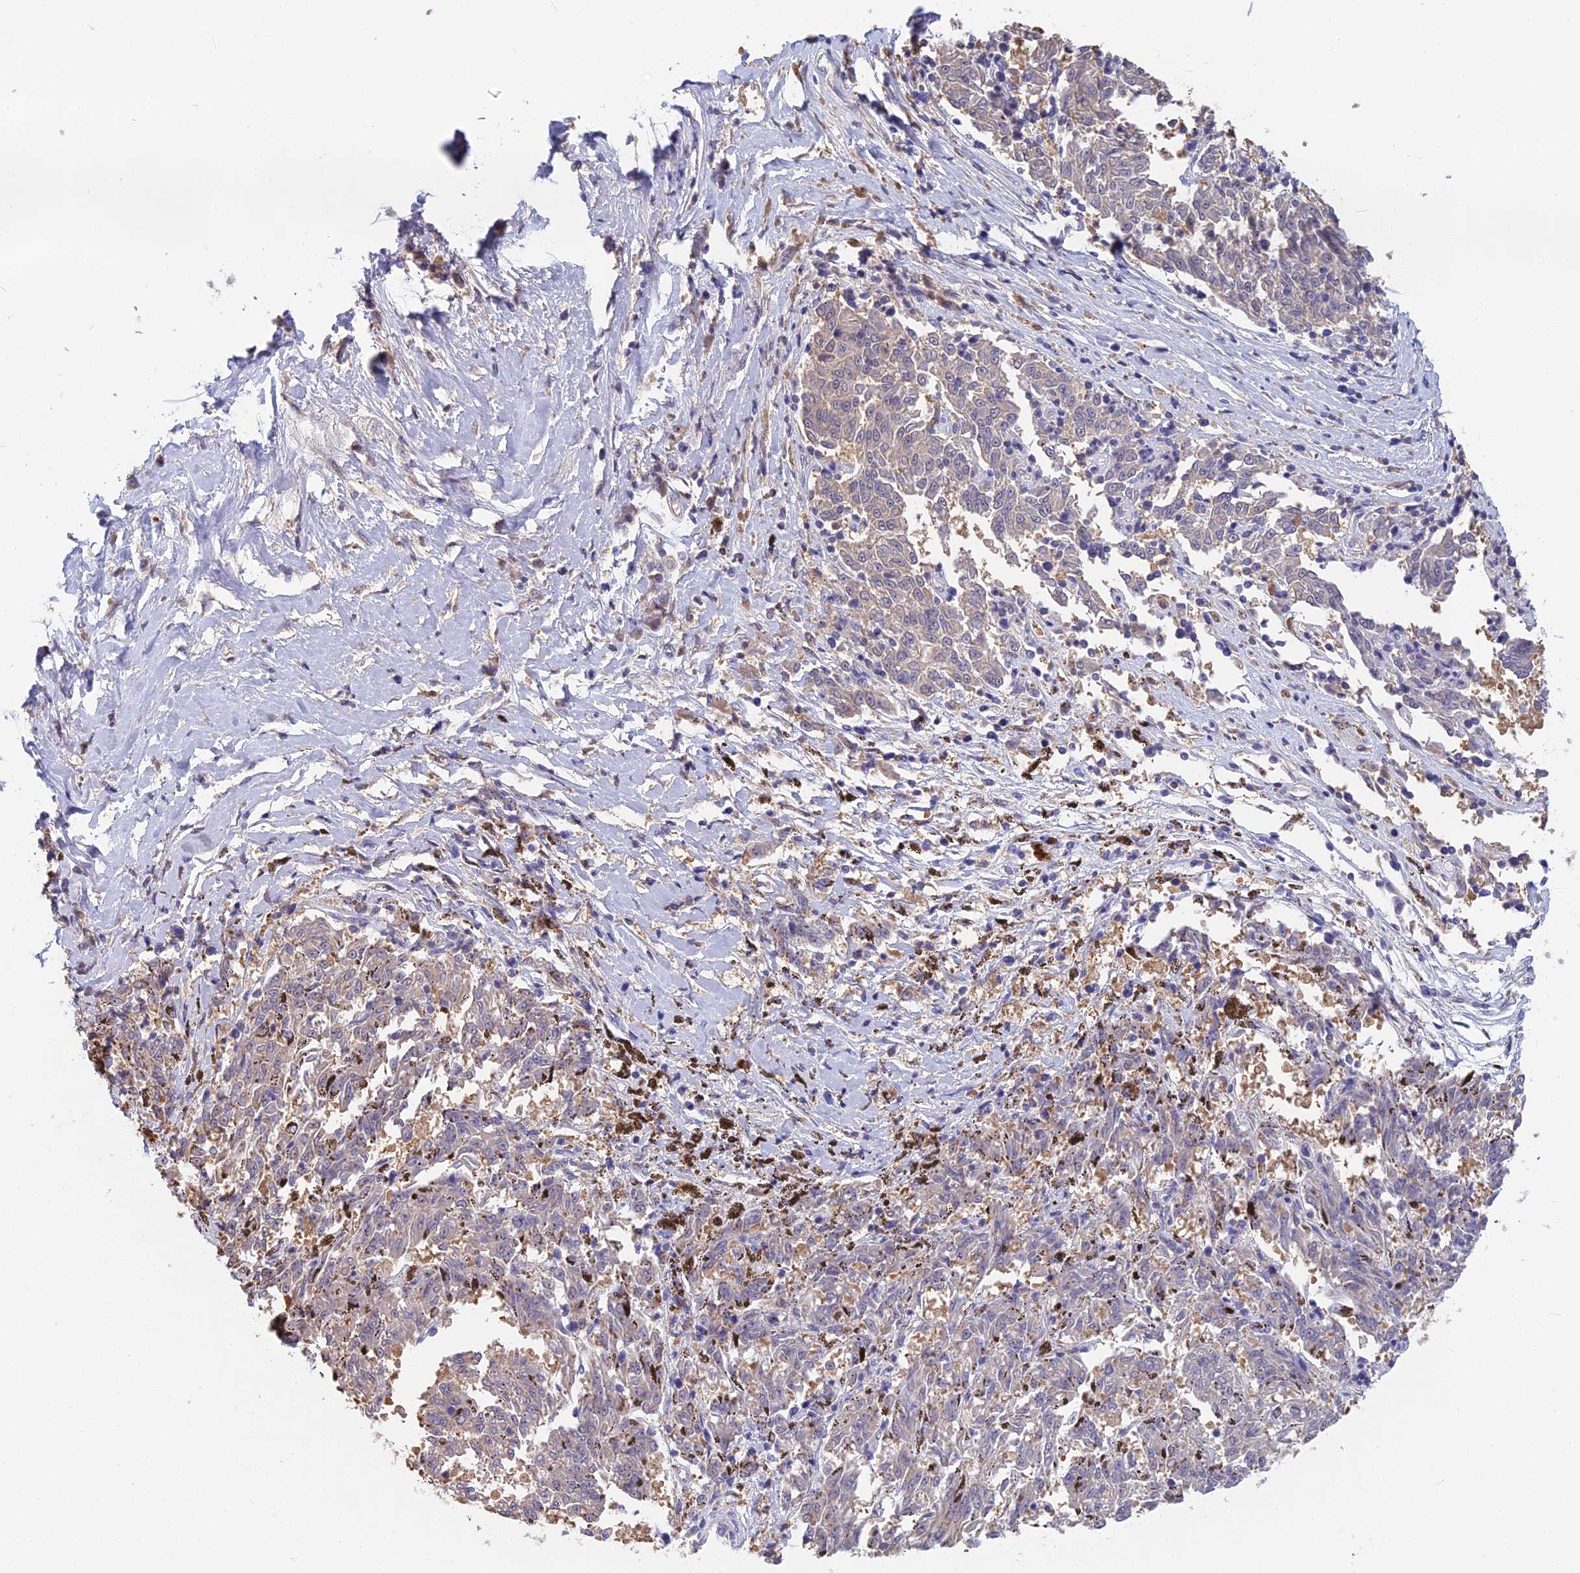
{"staining": {"intensity": "negative", "quantity": "none", "location": "none"}, "tissue": "melanoma", "cell_type": "Tumor cells", "image_type": "cancer", "snomed": [{"axis": "morphology", "description": "Malignant melanoma, NOS"}, {"axis": "topography", "description": "Skin"}], "caption": "Tumor cells show no significant expression in malignant melanoma.", "gene": "SNAP91", "patient": {"sex": "female", "age": 72}}